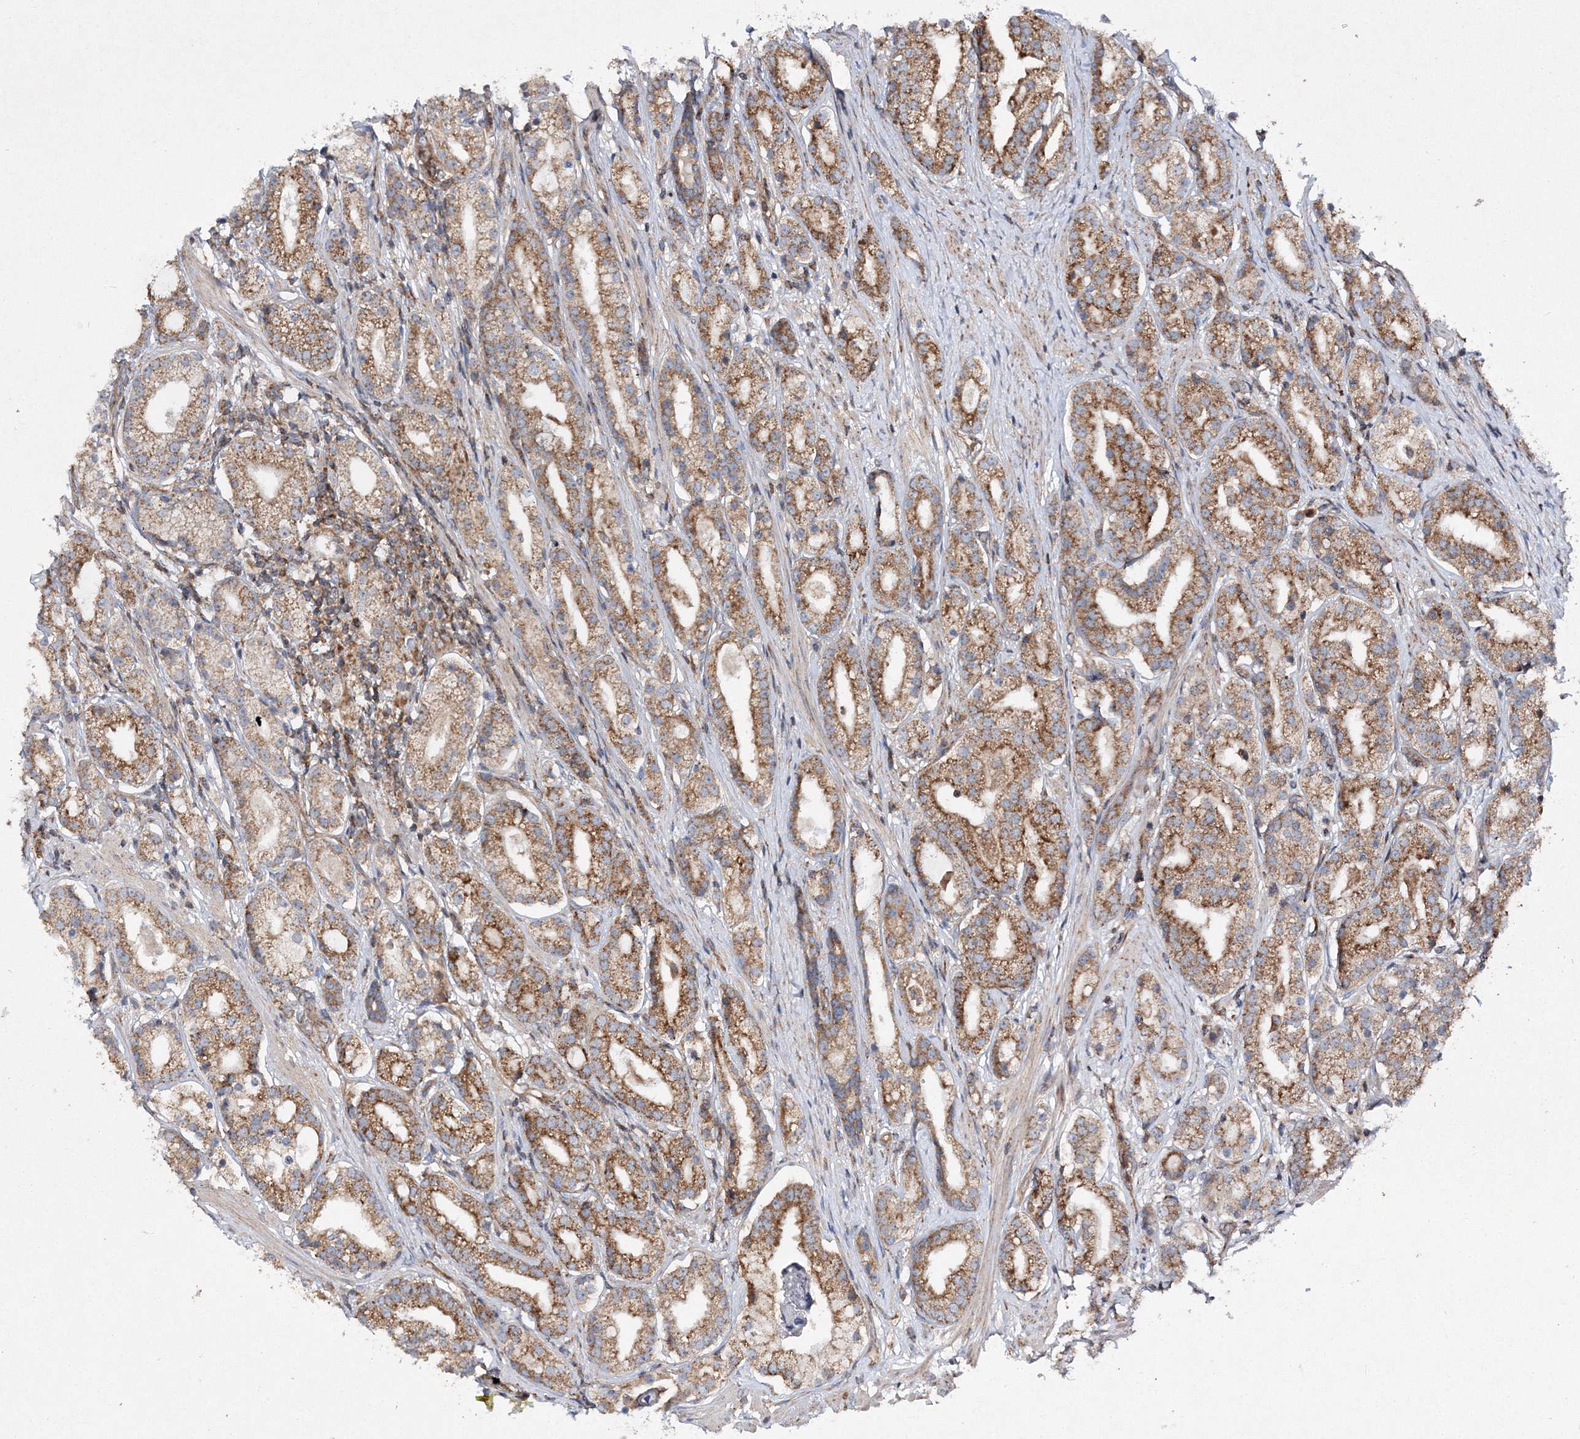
{"staining": {"intensity": "moderate", "quantity": ">75%", "location": "cytoplasmic/membranous"}, "tissue": "prostate cancer", "cell_type": "Tumor cells", "image_type": "cancer", "snomed": [{"axis": "morphology", "description": "Adenocarcinoma, High grade"}, {"axis": "topography", "description": "Prostate"}], "caption": "This micrograph shows immunohistochemistry staining of adenocarcinoma (high-grade) (prostate), with medium moderate cytoplasmic/membranous expression in approximately >75% of tumor cells.", "gene": "DNAJC13", "patient": {"sex": "male", "age": 69}}